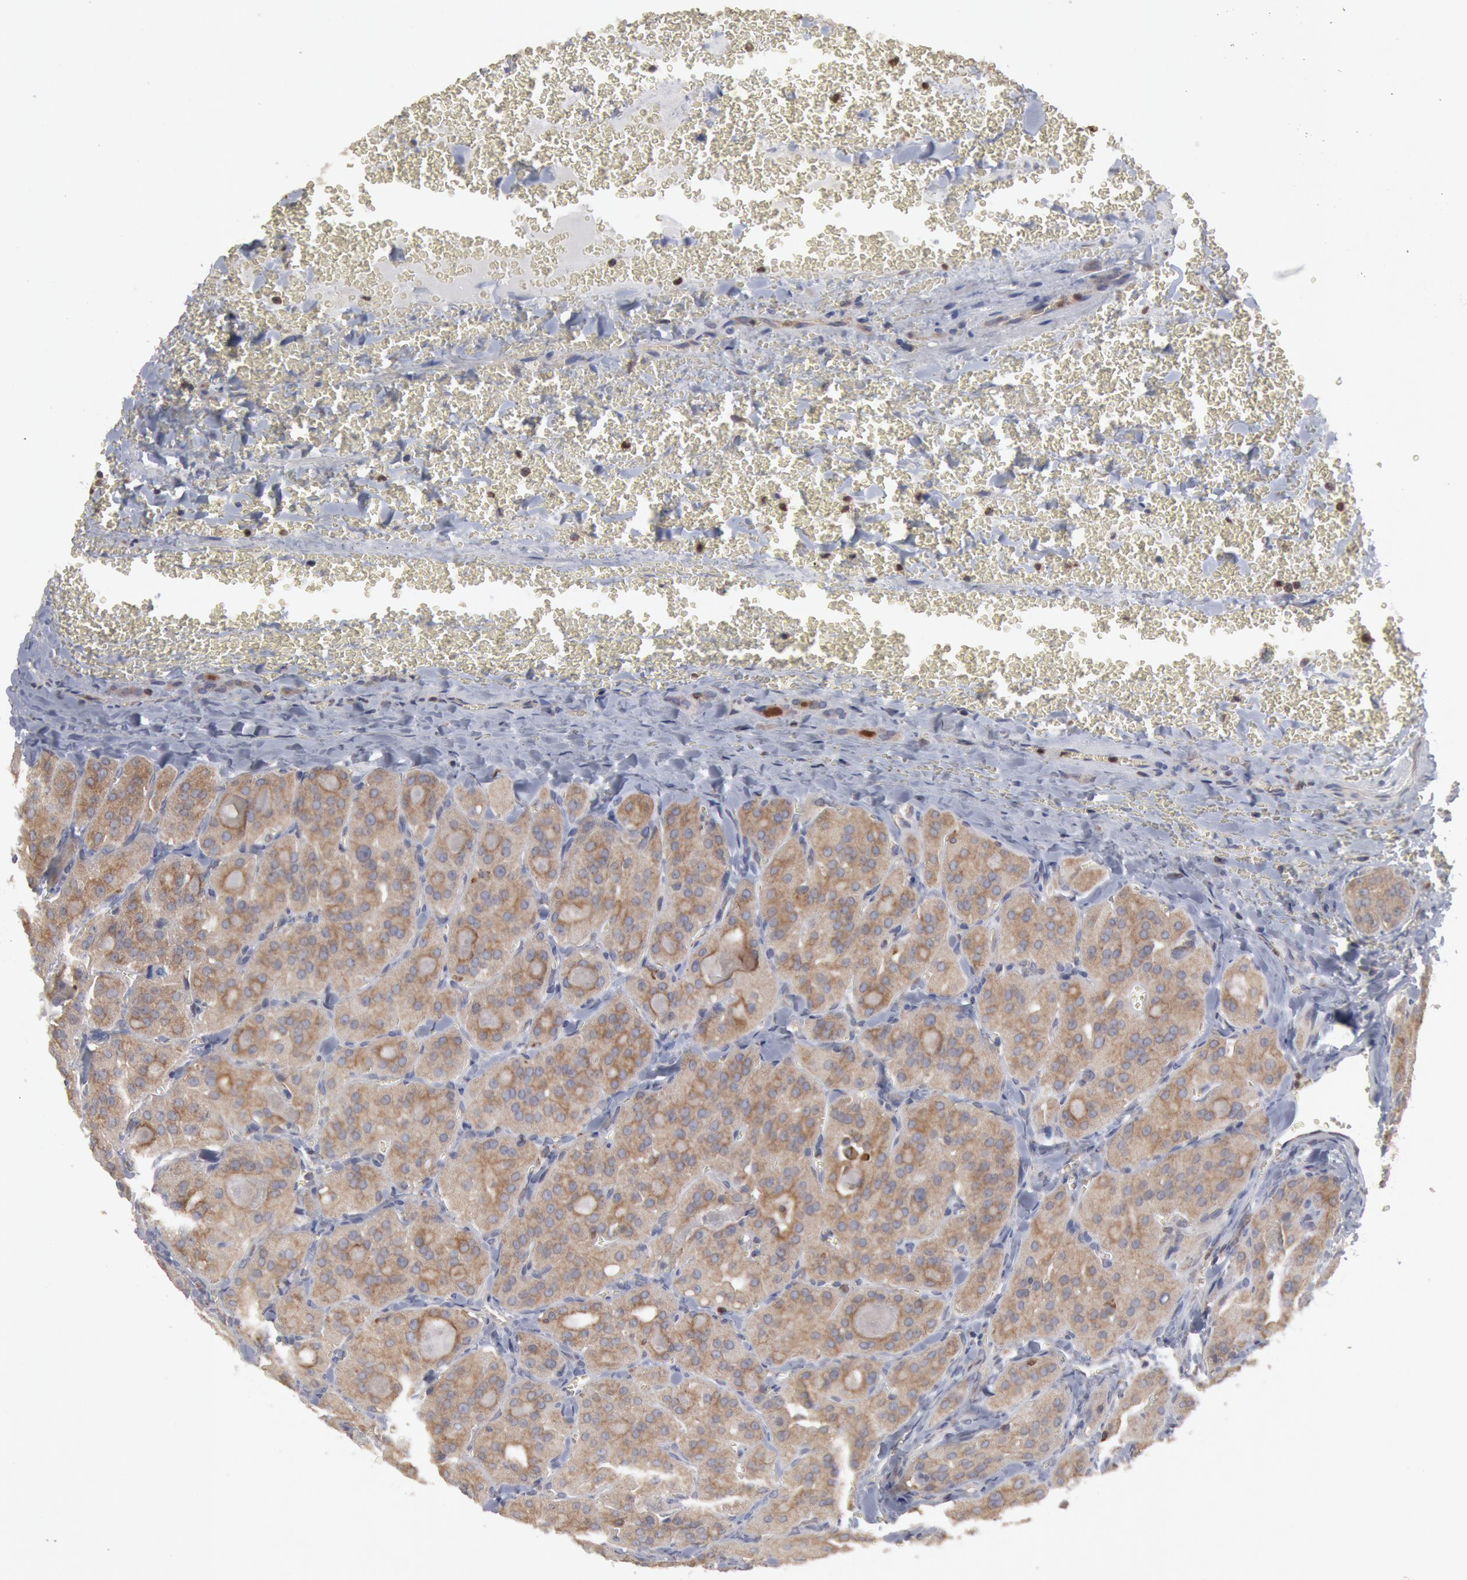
{"staining": {"intensity": "weak", "quantity": ">75%", "location": "cytoplasmic/membranous"}, "tissue": "thyroid cancer", "cell_type": "Tumor cells", "image_type": "cancer", "snomed": [{"axis": "morphology", "description": "Carcinoma, NOS"}, {"axis": "topography", "description": "Thyroid gland"}], "caption": "IHC image of neoplastic tissue: human thyroid carcinoma stained using IHC displays low levels of weak protein expression localized specifically in the cytoplasmic/membranous of tumor cells, appearing as a cytoplasmic/membranous brown color.", "gene": "OSBPL8", "patient": {"sex": "male", "age": 76}}